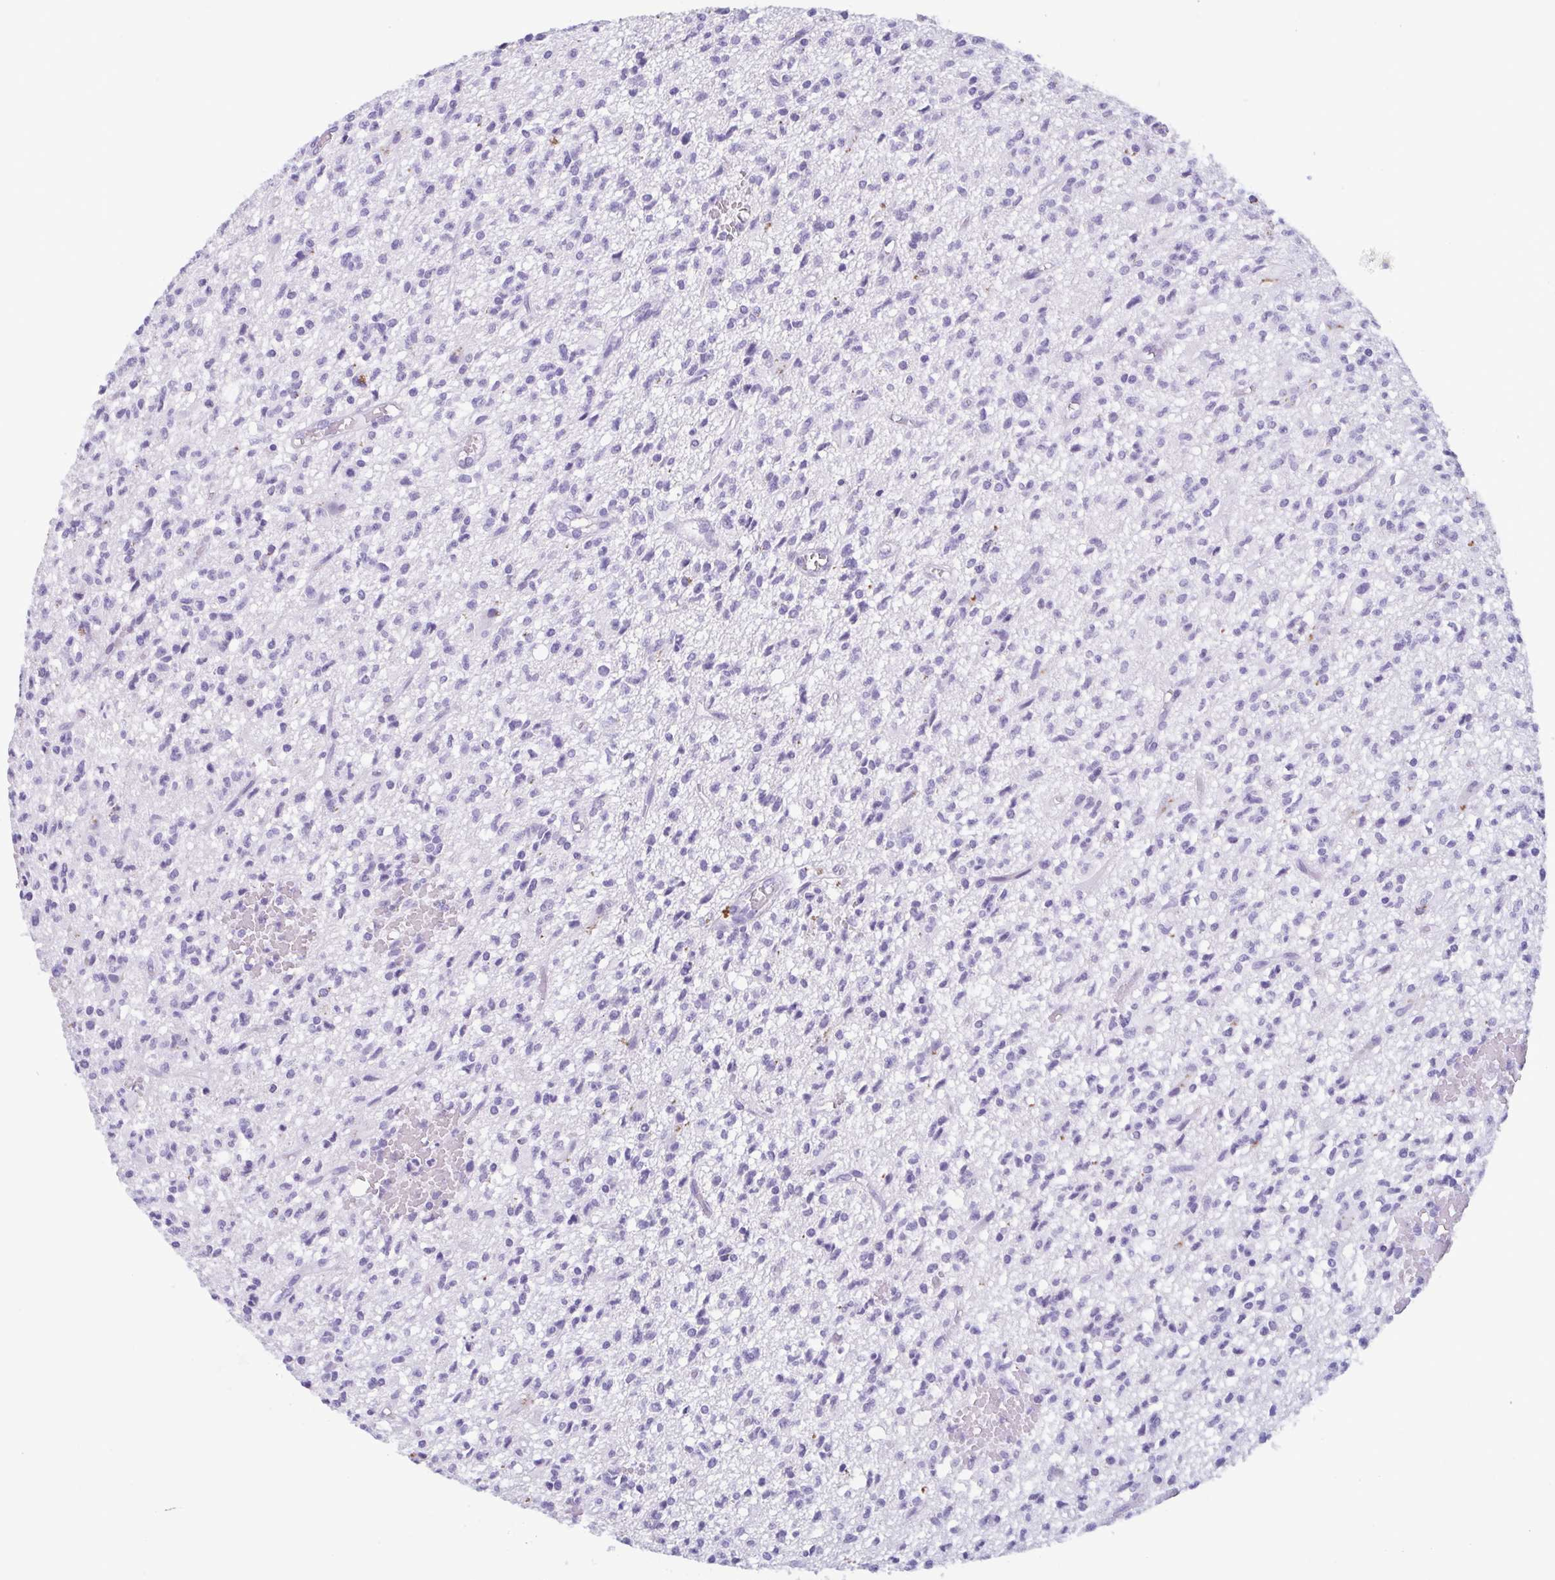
{"staining": {"intensity": "negative", "quantity": "none", "location": "none"}, "tissue": "glioma", "cell_type": "Tumor cells", "image_type": "cancer", "snomed": [{"axis": "morphology", "description": "Glioma, malignant, Low grade"}, {"axis": "topography", "description": "Brain"}], "caption": "The IHC photomicrograph has no significant expression in tumor cells of glioma tissue.", "gene": "LTF", "patient": {"sex": "male", "age": 64}}